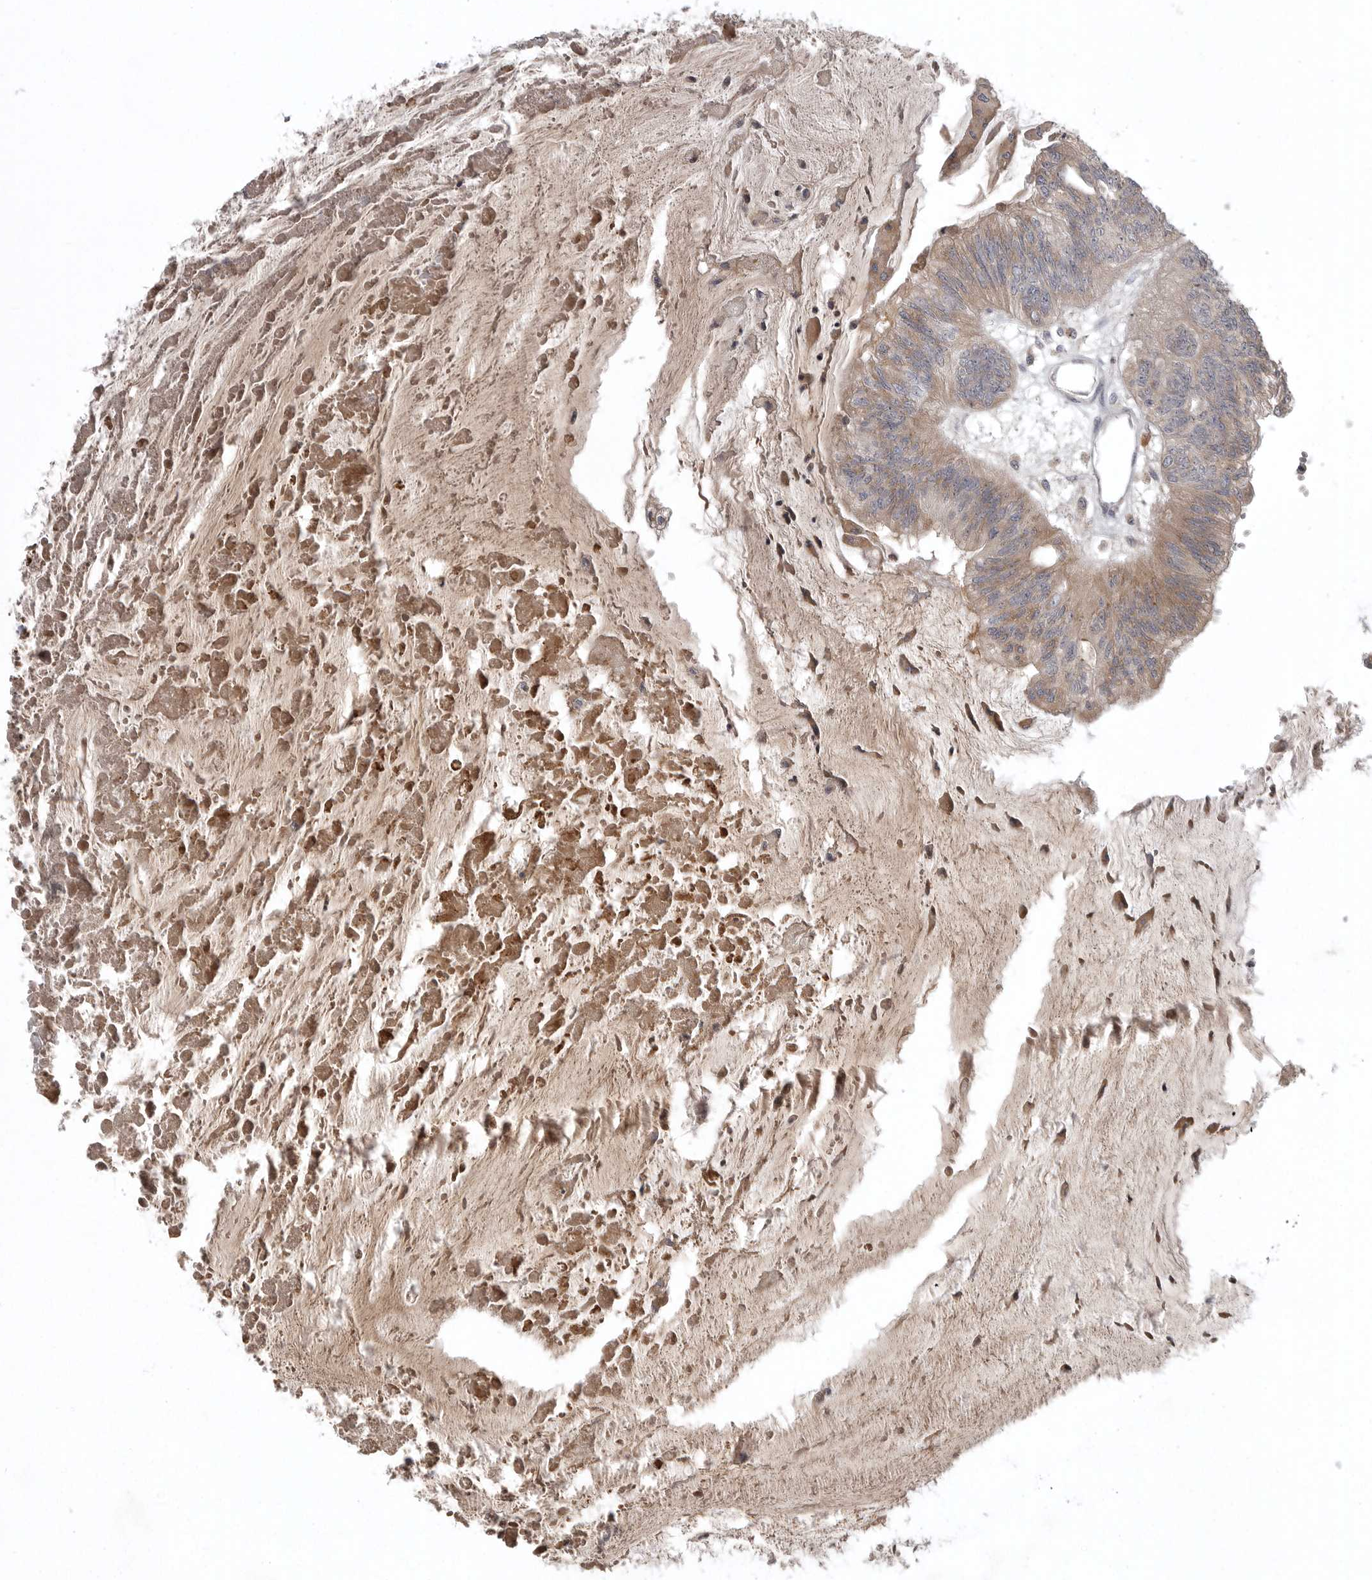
{"staining": {"intensity": "moderate", "quantity": ">75%", "location": "cytoplasmic/membranous"}, "tissue": "colorectal cancer", "cell_type": "Tumor cells", "image_type": "cancer", "snomed": [{"axis": "morphology", "description": "Adenoma, NOS"}, {"axis": "morphology", "description": "Adenocarcinoma, NOS"}, {"axis": "topography", "description": "Colon"}], "caption": "Protein staining of colorectal cancer tissue exhibits moderate cytoplasmic/membranous positivity in approximately >75% of tumor cells.", "gene": "GPR31", "patient": {"sex": "male", "age": 79}}